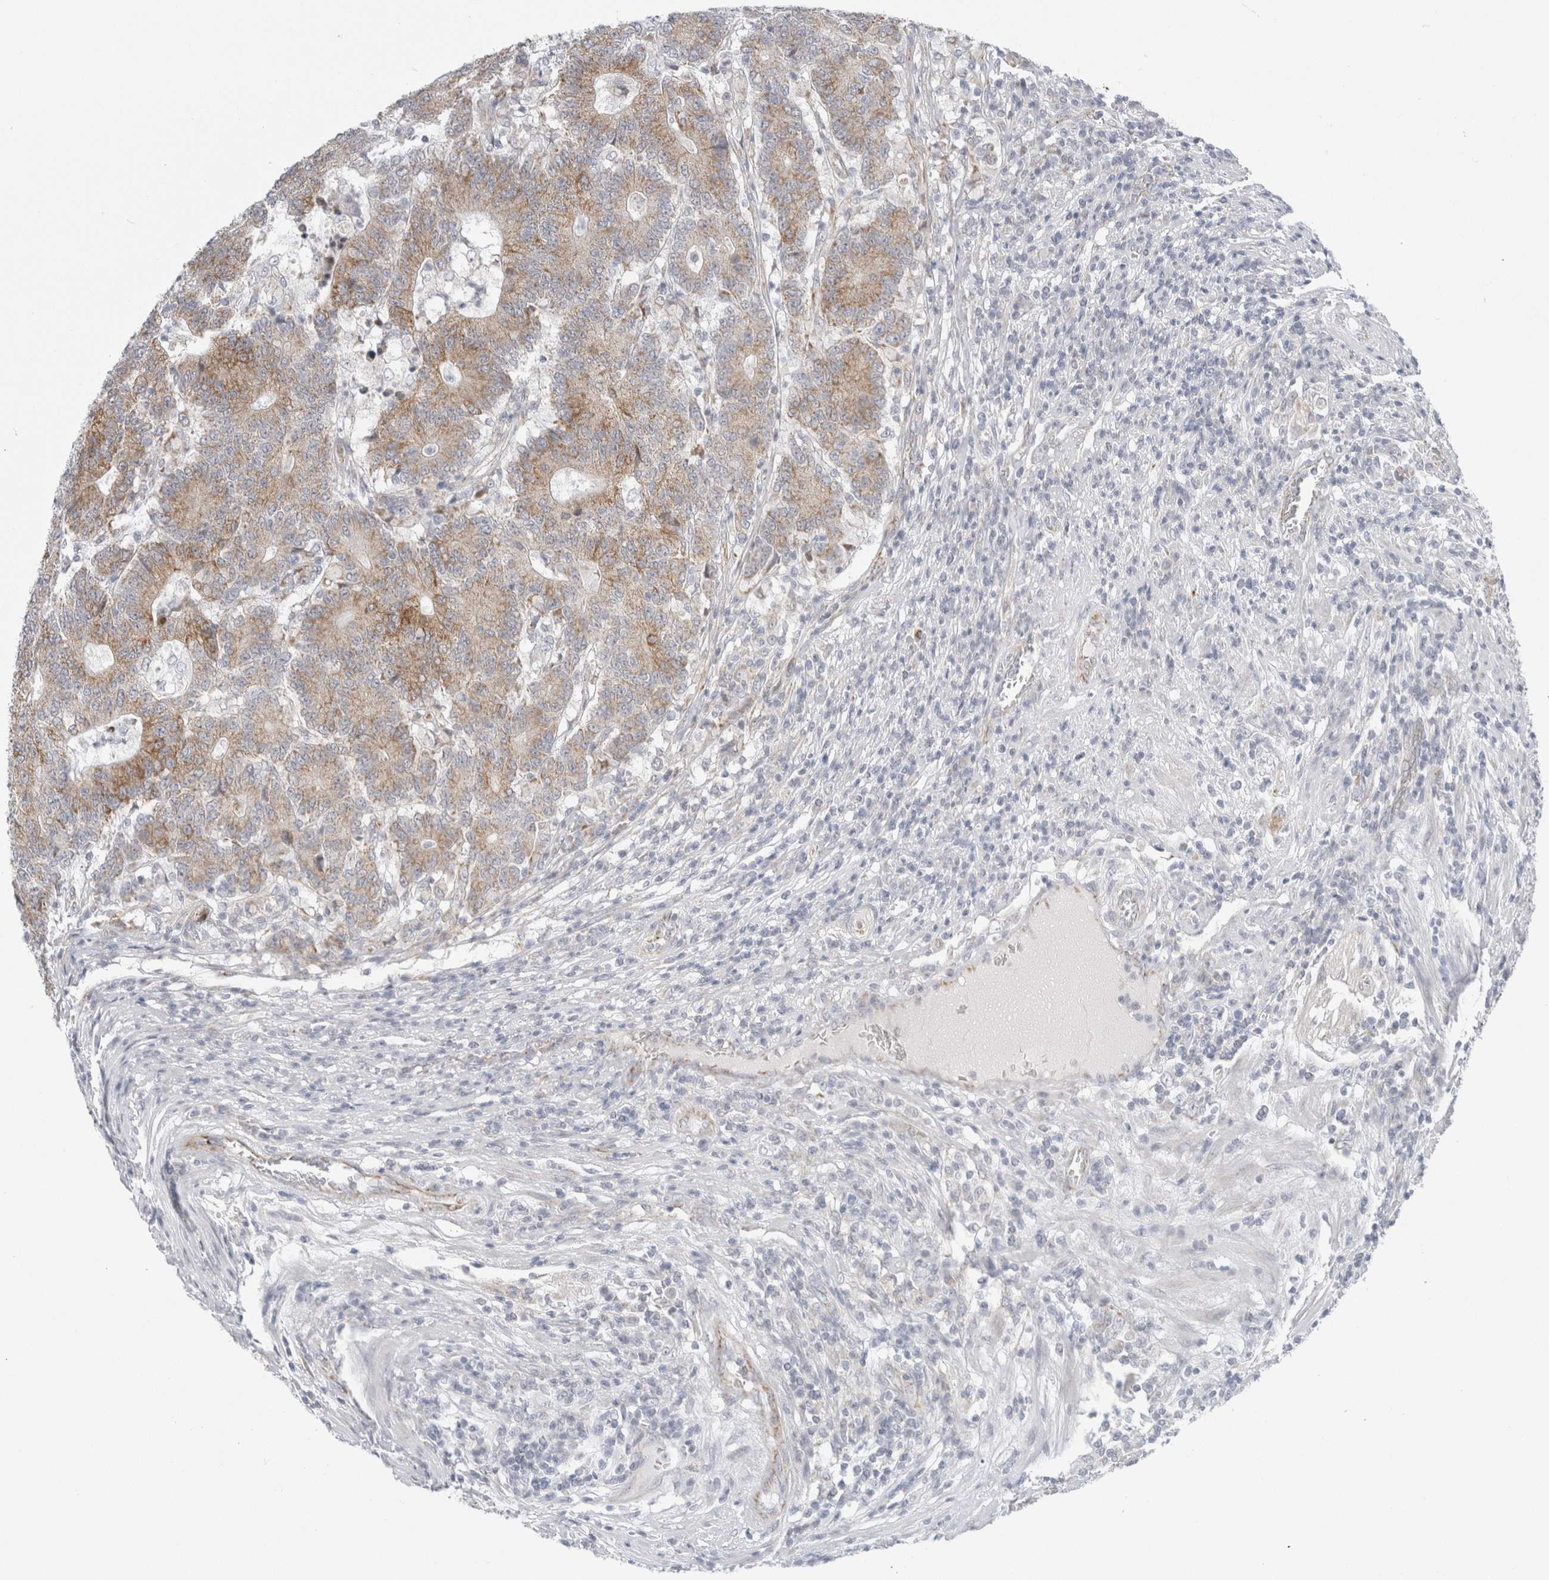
{"staining": {"intensity": "moderate", "quantity": ">75%", "location": "cytoplasmic/membranous"}, "tissue": "colorectal cancer", "cell_type": "Tumor cells", "image_type": "cancer", "snomed": [{"axis": "morphology", "description": "Normal tissue, NOS"}, {"axis": "morphology", "description": "Adenocarcinoma, NOS"}, {"axis": "topography", "description": "Colon"}], "caption": "Colorectal adenocarcinoma stained for a protein (brown) exhibits moderate cytoplasmic/membranous positive positivity in about >75% of tumor cells.", "gene": "FAHD1", "patient": {"sex": "female", "age": 75}}